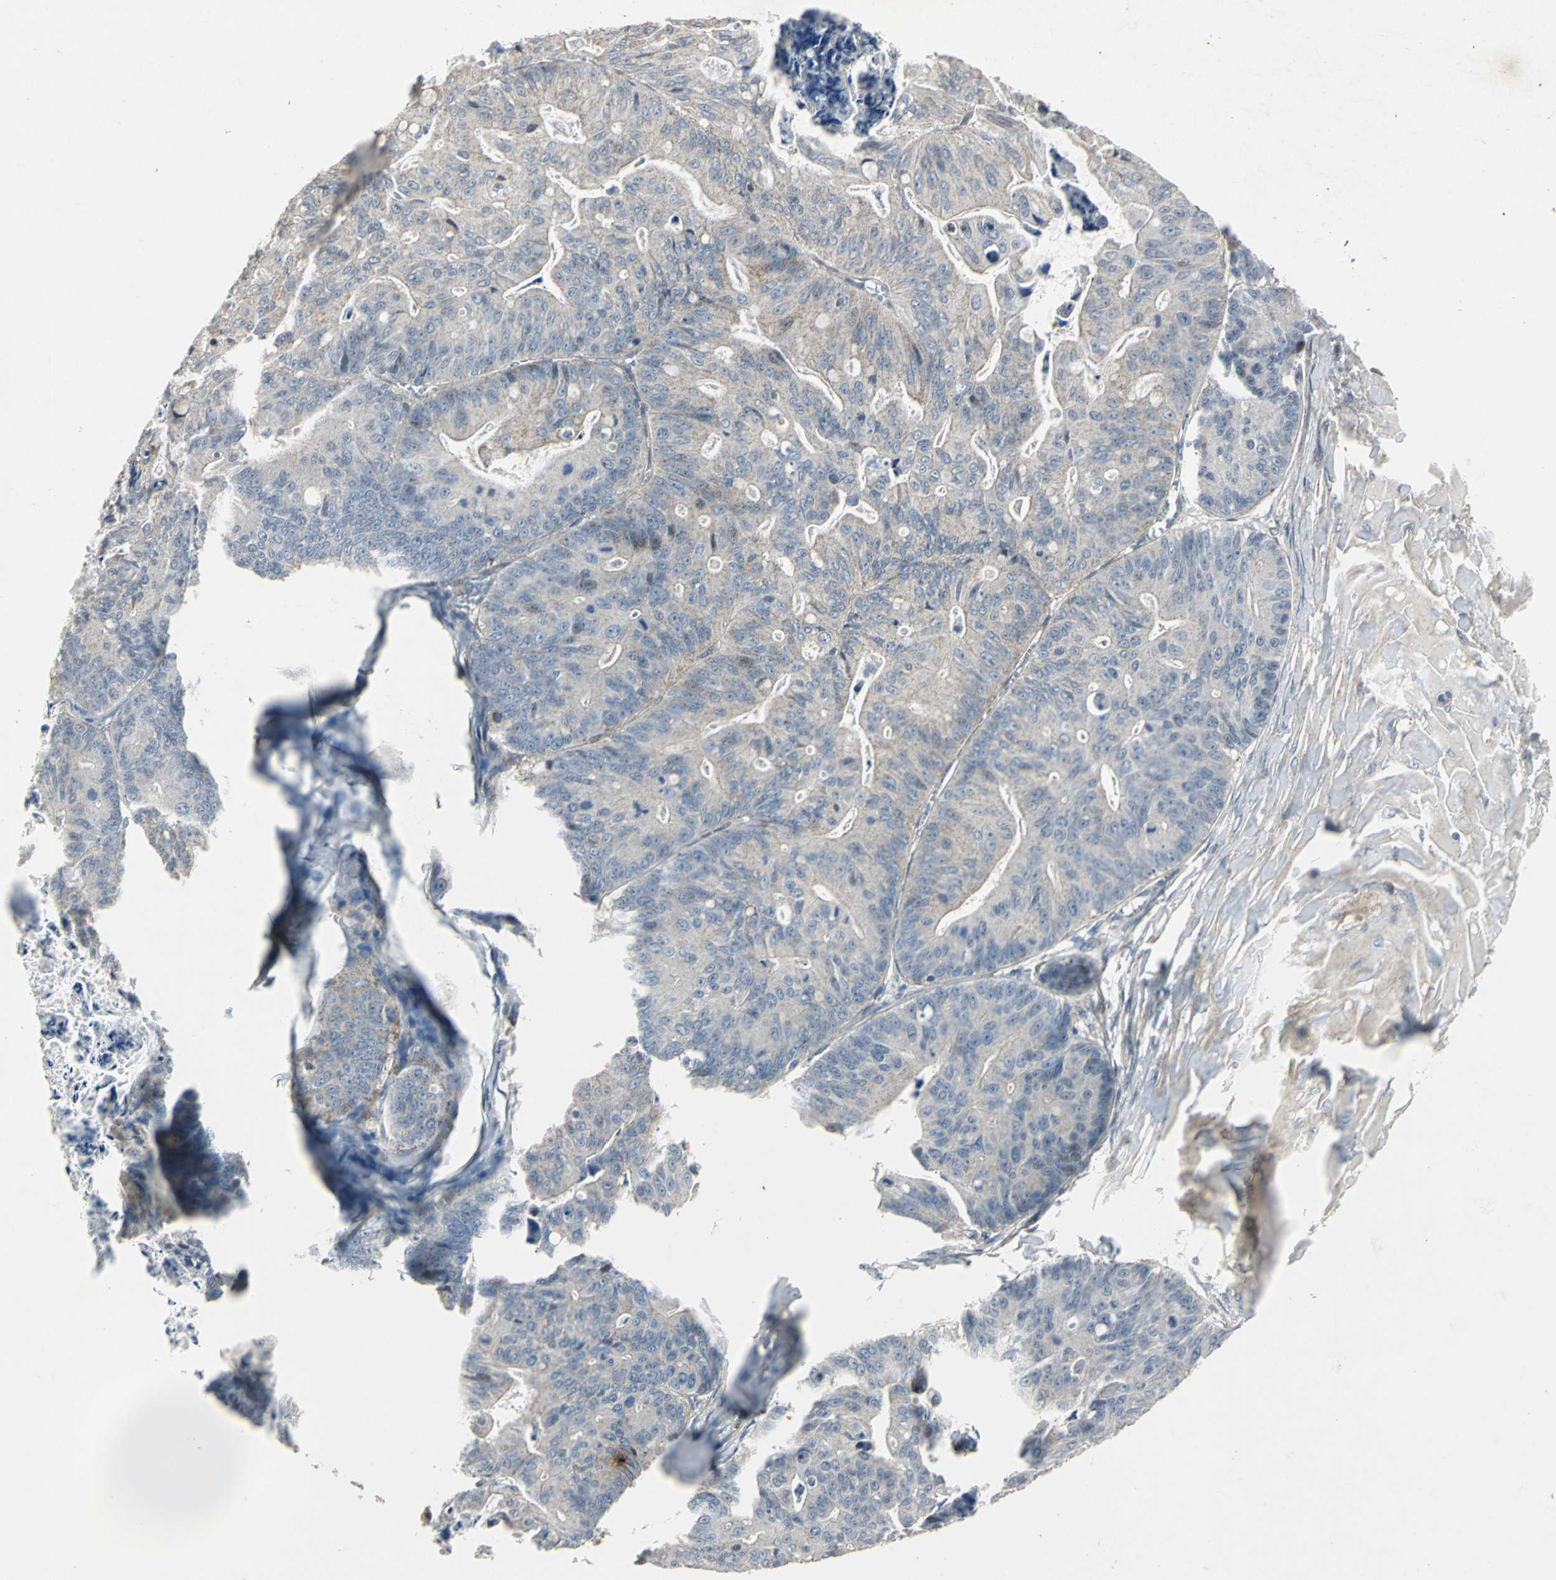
{"staining": {"intensity": "weak", "quantity": "25%-75%", "location": "cytoplasmic/membranous"}, "tissue": "ovarian cancer", "cell_type": "Tumor cells", "image_type": "cancer", "snomed": [{"axis": "morphology", "description": "Cystadenocarcinoma, mucinous, NOS"}, {"axis": "topography", "description": "Ovary"}], "caption": "The image shows staining of ovarian mucinous cystadenocarcinoma, revealing weak cytoplasmic/membranous protein expression (brown color) within tumor cells. The staining is performed using DAB (3,3'-diaminobenzidine) brown chromogen to label protein expression. The nuclei are counter-stained blue using hematoxylin.", "gene": "DNAJB4", "patient": {"sex": "female", "age": 36}}